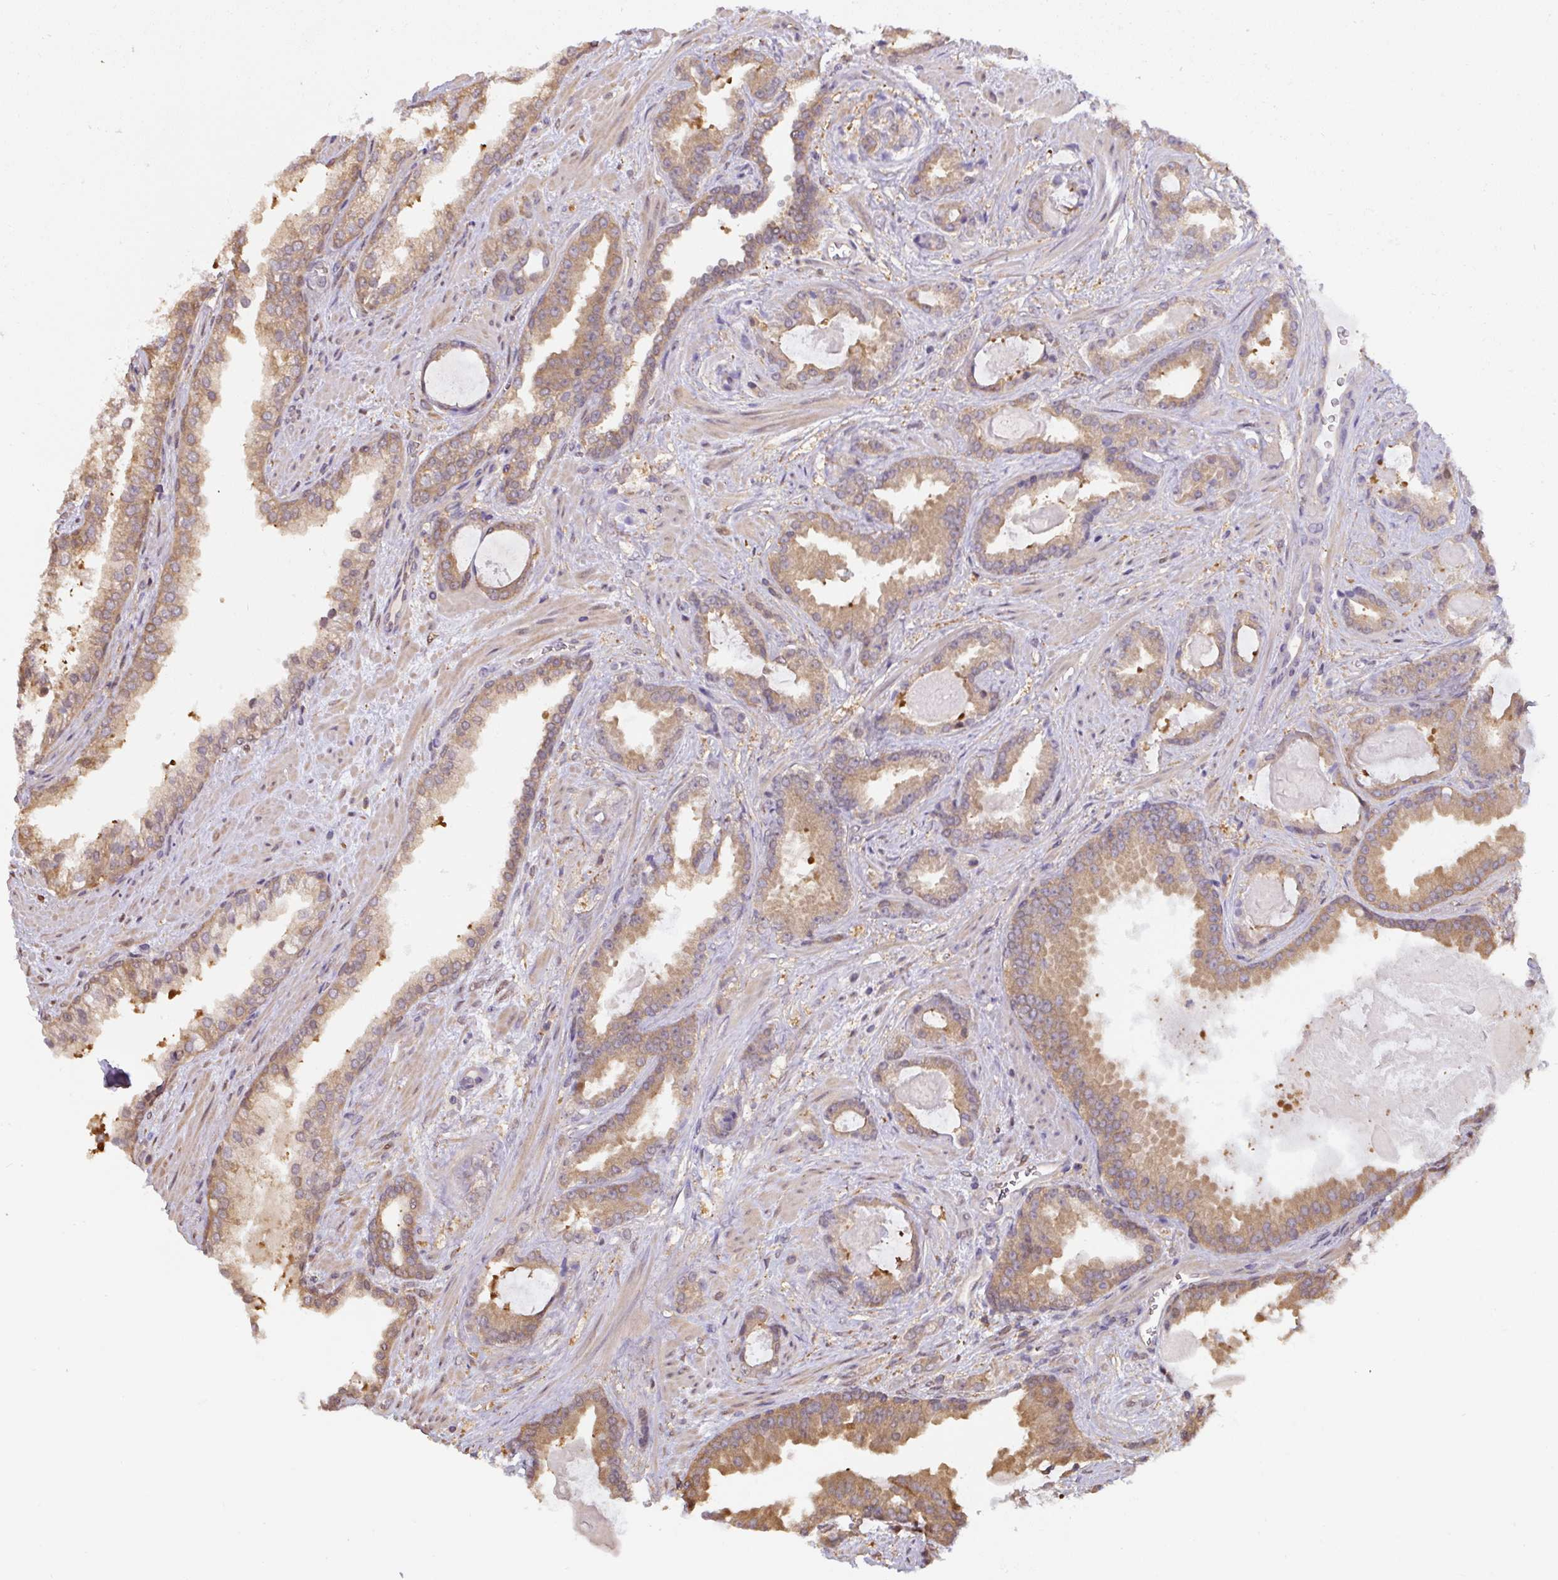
{"staining": {"intensity": "moderate", "quantity": ">75%", "location": "cytoplasmic/membranous"}, "tissue": "prostate cancer", "cell_type": "Tumor cells", "image_type": "cancer", "snomed": [{"axis": "morphology", "description": "Adenocarcinoma, Low grade"}, {"axis": "topography", "description": "Prostate"}], "caption": "Human low-grade adenocarcinoma (prostate) stained for a protein (brown) displays moderate cytoplasmic/membranous positive positivity in about >75% of tumor cells.", "gene": "ST13", "patient": {"sex": "male", "age": 62}}